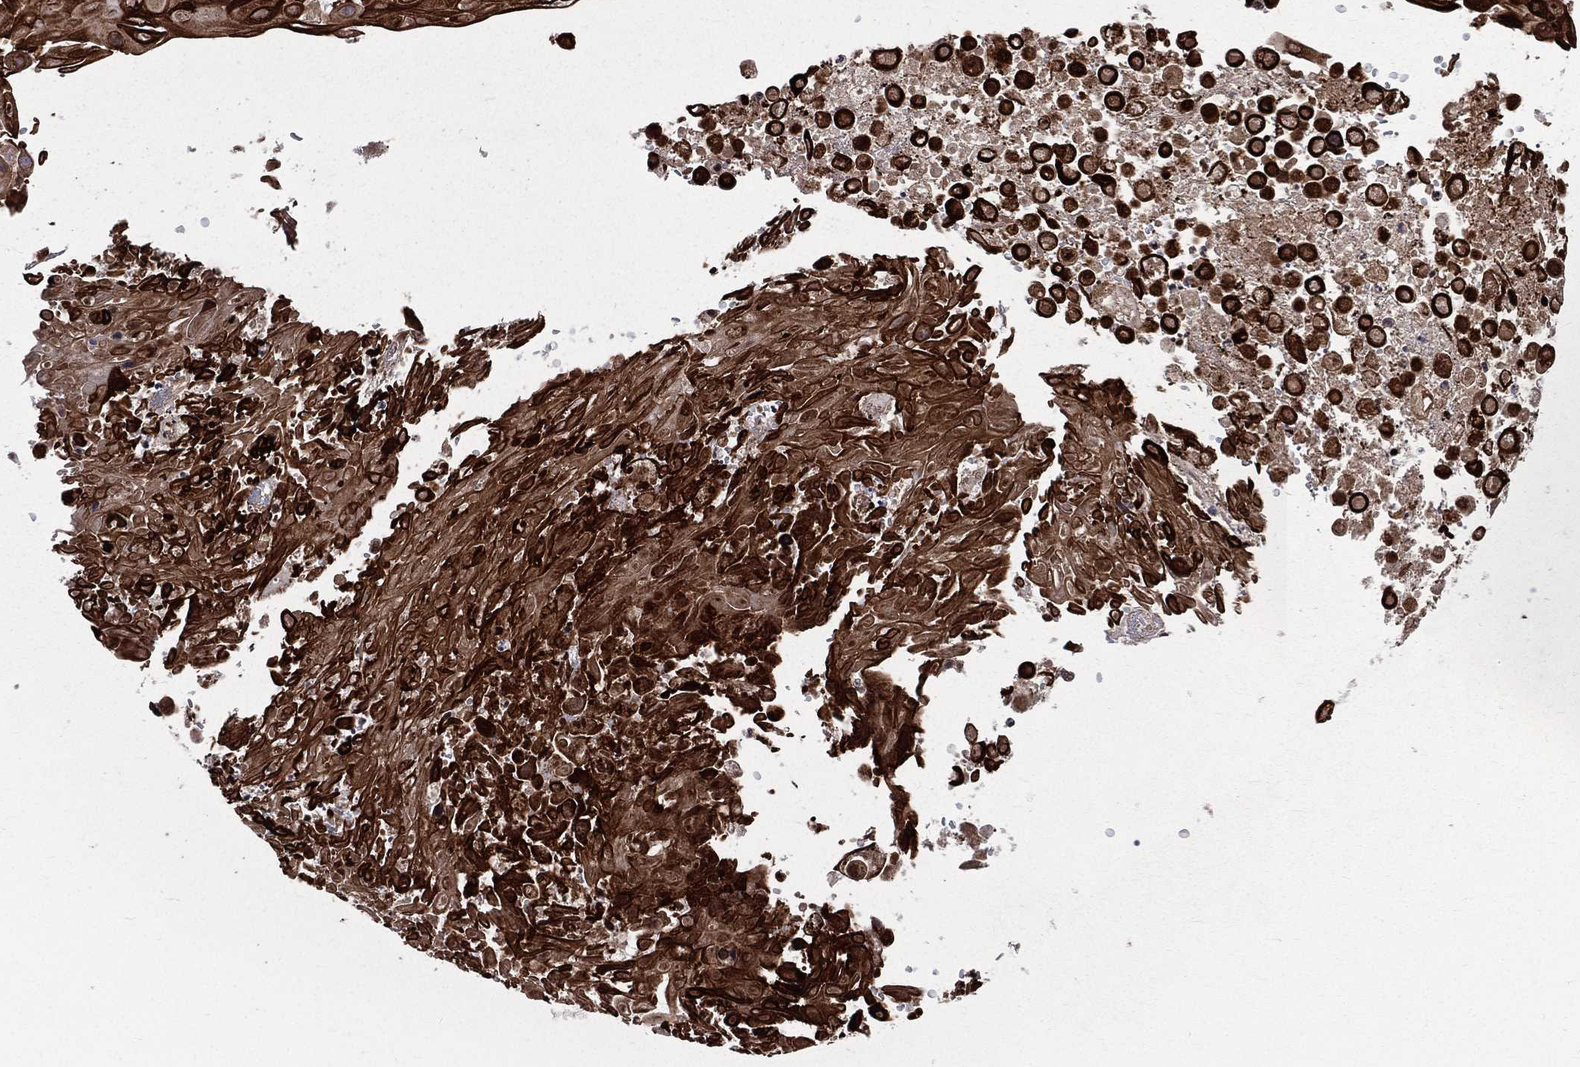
{"staining": {"intensity": "strong", "quantity": ">75%", "location": "cytoplasmic/membranous,nuclear"}, "tissue": "skin cancer", "cell_type": "Tumor cells", "image_type": "cancer", "snomed": [{"axis": "morphology", "description": "Squamous cell carcinoma, NOS"}, {"axis": "topography", "description": "Skin"}], "caption": "An immunohistochemistry (IHC) histopathology image of neoplastic tissue is shown. Protein staining in brown highlights strong cytoplasmic/membranous and nuclear positivity in skin squamous cell carcinoma within tumor cells.", "gene": "SMC3", "patient": {"sex": "male", "age": 82}}